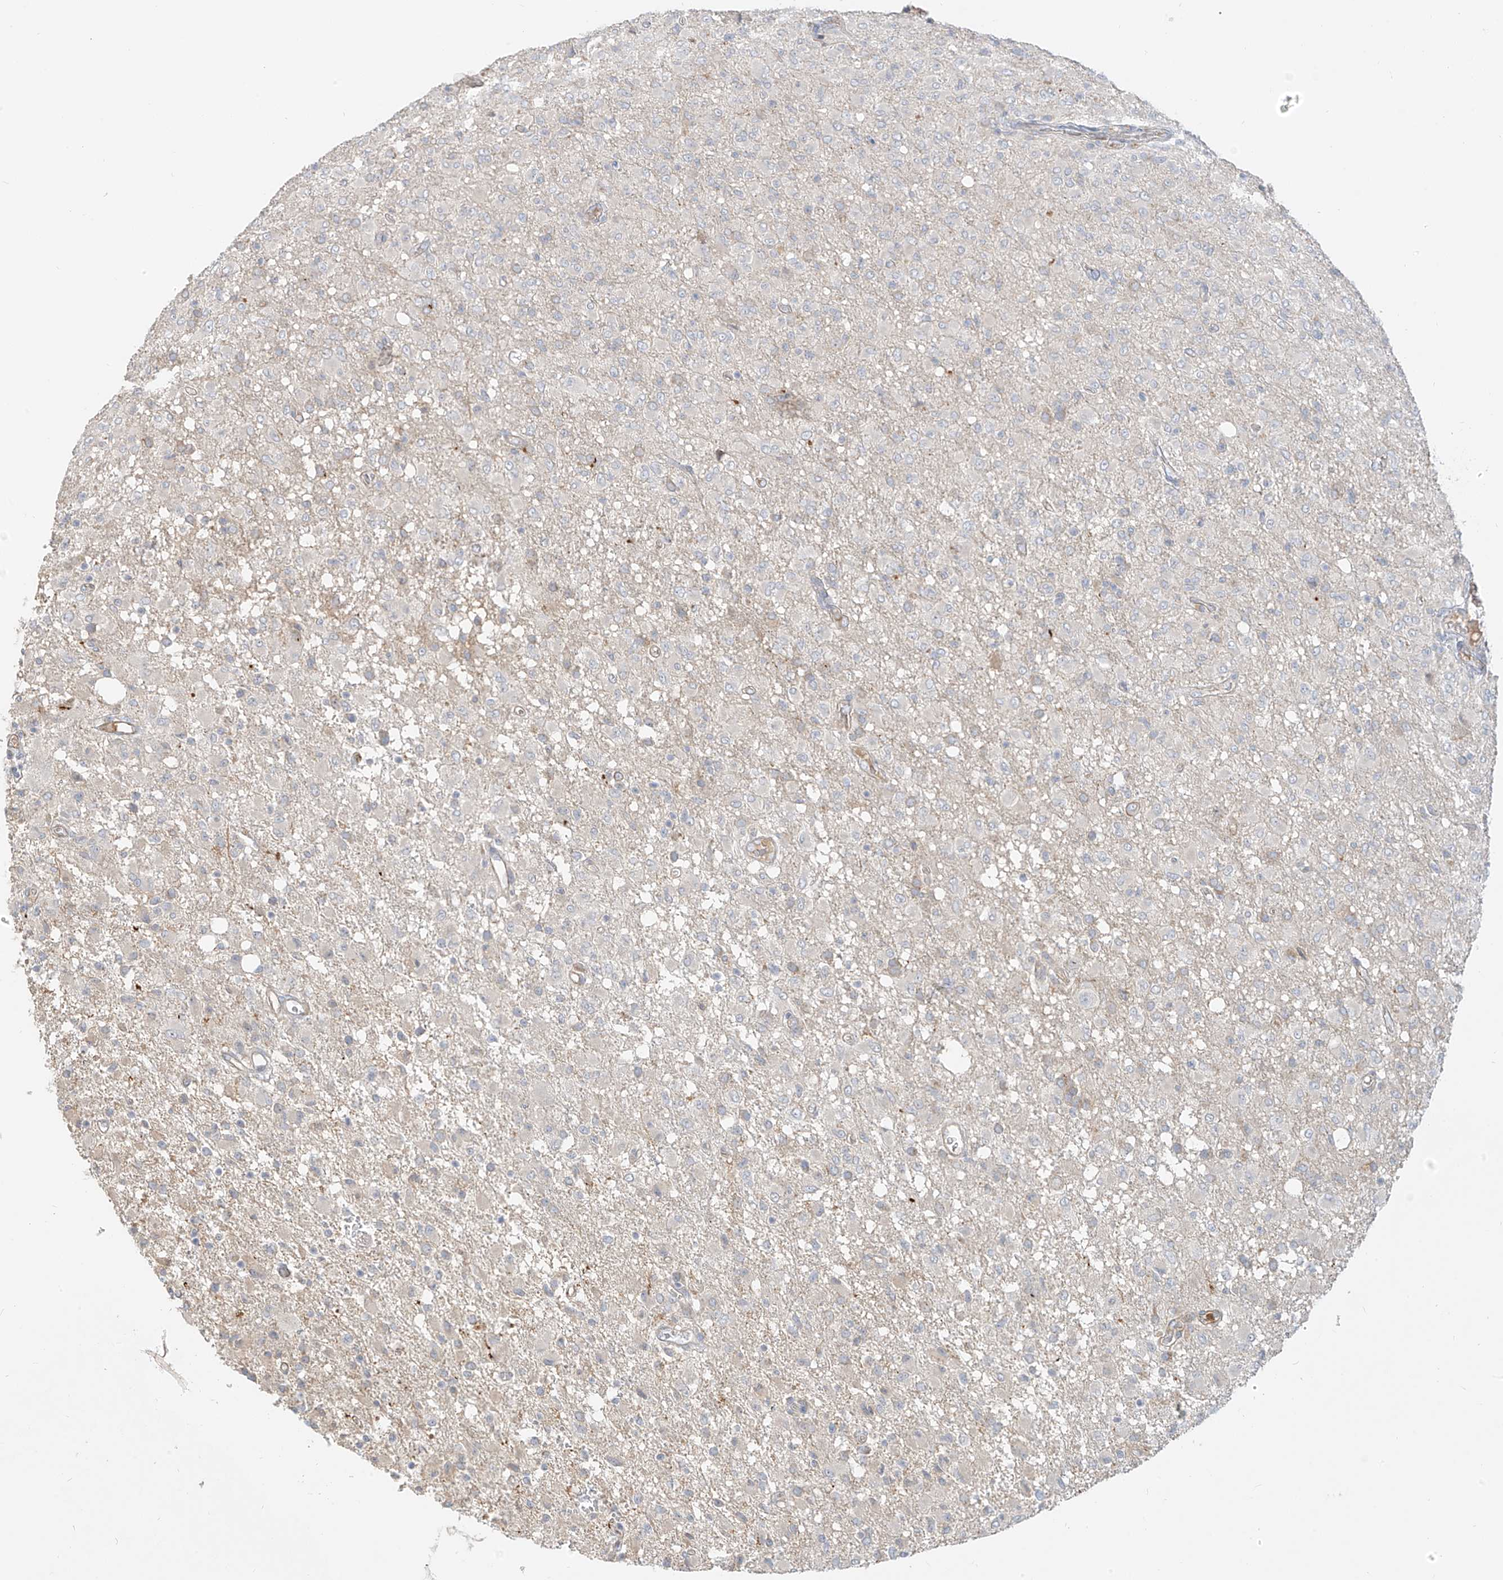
{"staining": {"intensity": "negative", "quantity": "none", "location": "none"}, "tissue": "glioma", "cell_type": "Tumor cells", "image_type": "cancer", "snomed": [{"axis": "morphology", "description": "Glioma, malignant, High grade"}, {"axis": "topography", "description": "Brain"}], "caption": "High magnification brightfield microscopy of malignant high-grade glioma stained with DAB (brown) and counterstained with hematoxylin (blue): tumor cells show no significant expression.", "gene": "C2orf42", "patient": {"sex": "female", "age": 57}}